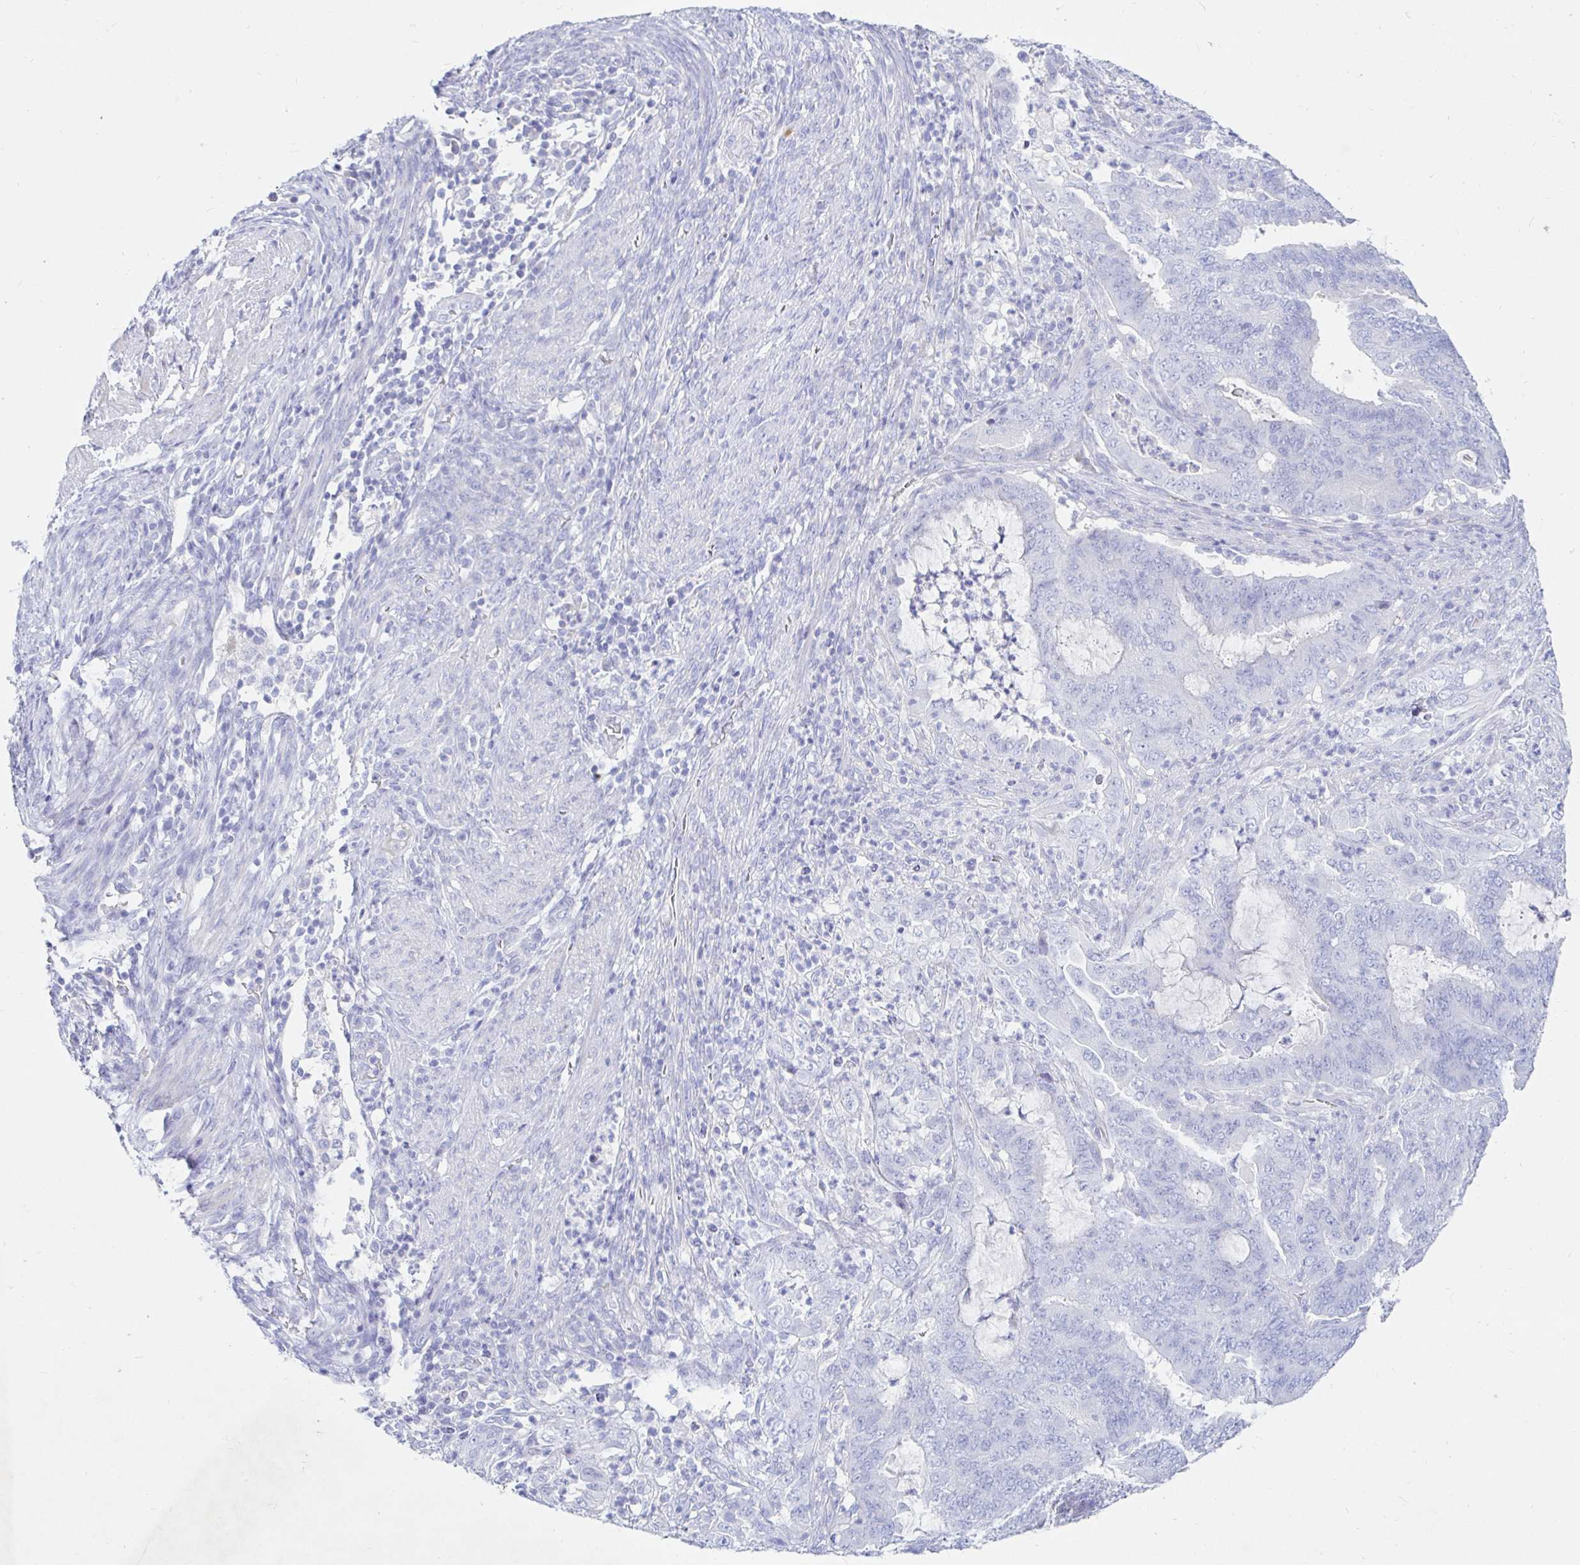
{"staining": {"intensity": "negative", "quantity": "none", "location": "none"}, "tissue": "endometrial cancer", "cell_type": "Tumor cells", "image_type": "cancer", "snomed": [{"axis": "morphology", "description": "Adenocarcinoma, NOS"}, {"axis": "topography", "description": "Endometrium"}], "caption": "A micrograph of human endometrial cancer is negative for staining in tumor cells.", "gene": "NR2E1", "patient": {"sex": "female", "age": 51}}